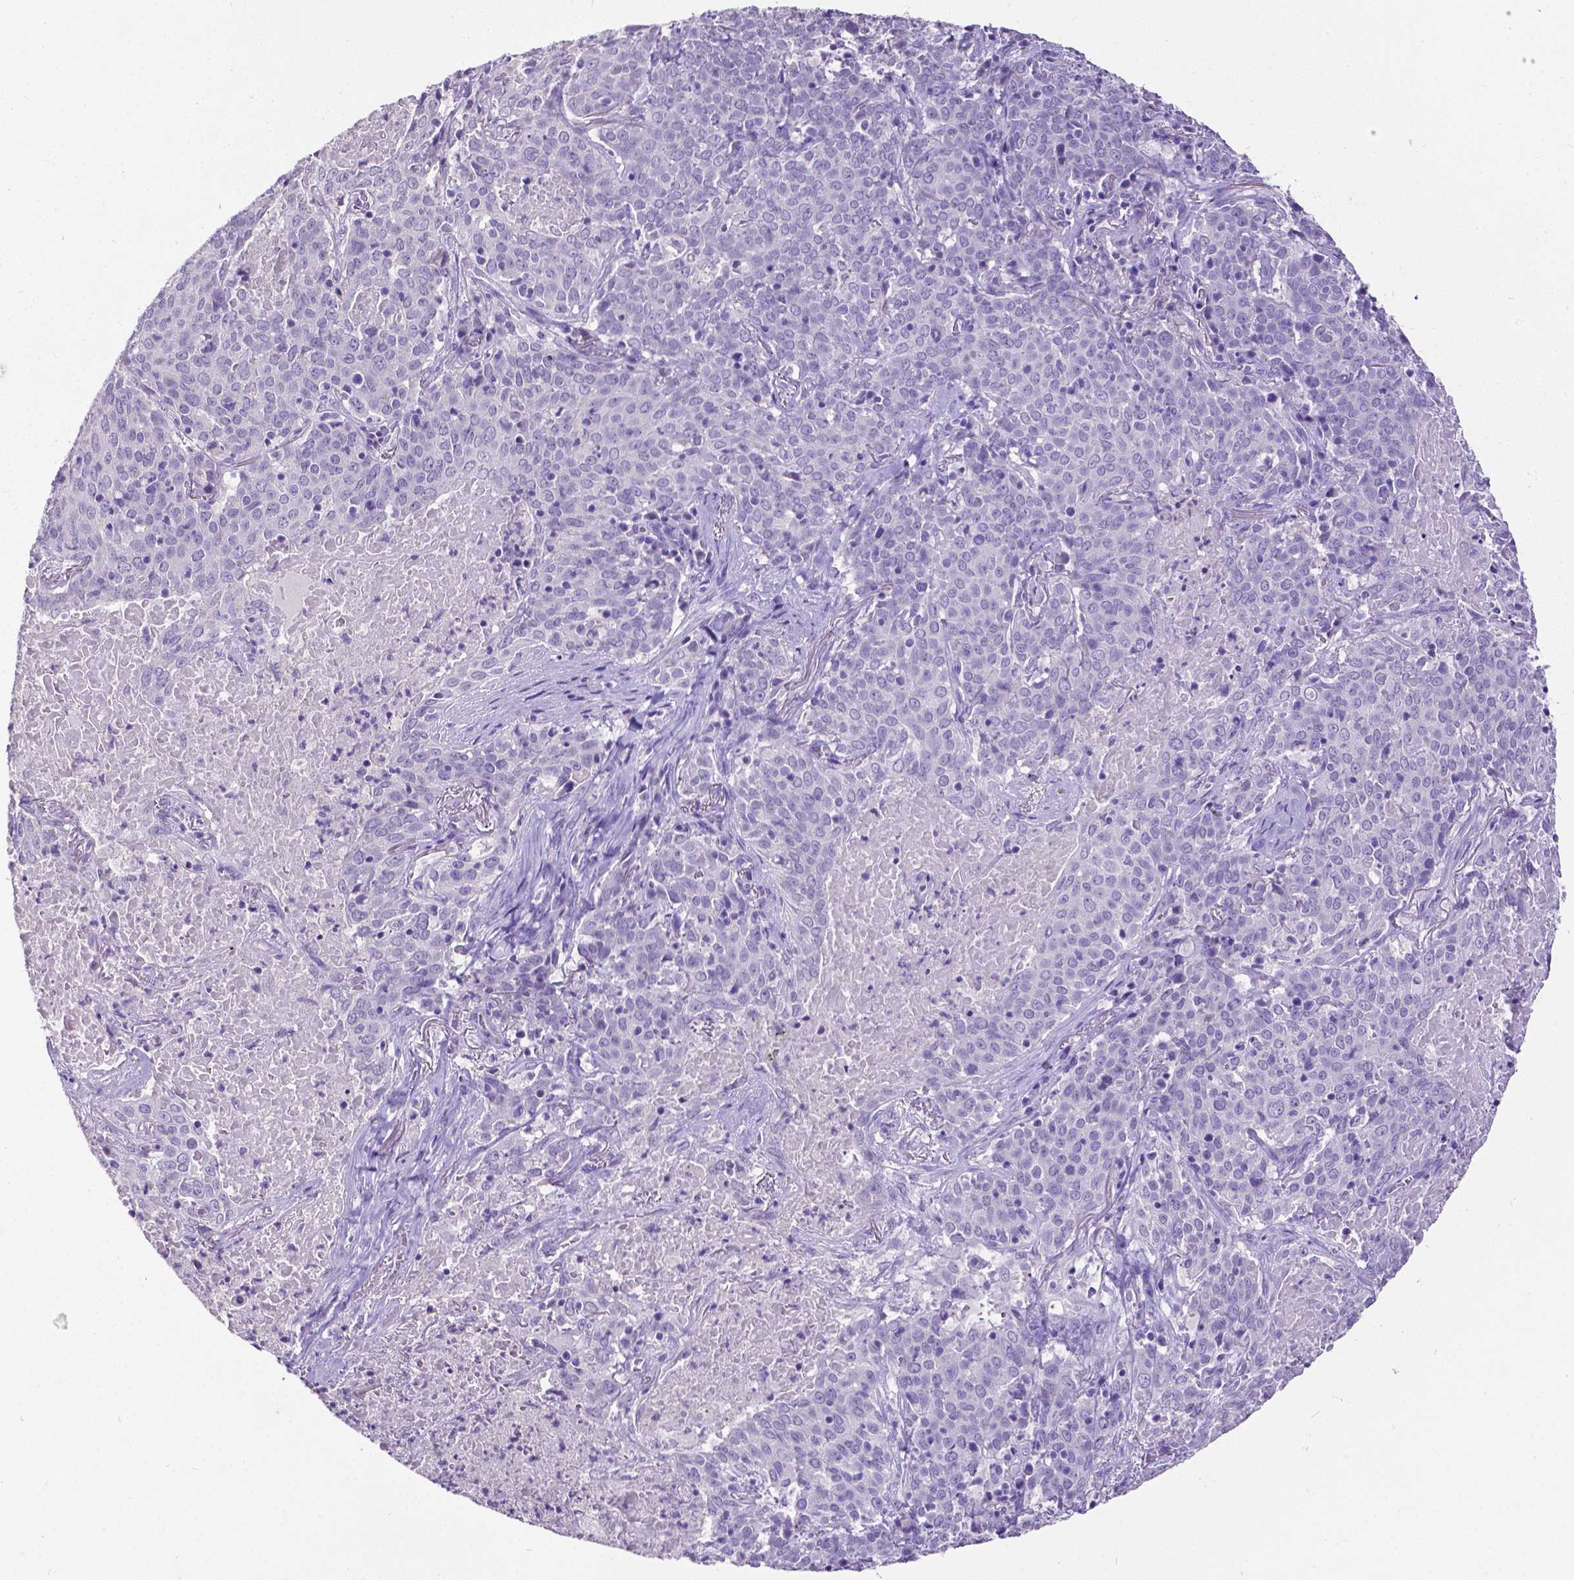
{"staining": {"intensity": "negative", "quantity": "none", "location": "none"}, "tissue": "lung cancer", "cell_type": "Tumor cells", "image_type": "cancer", "snomed": [{"axis": "morphology", "description": "Squamous cell carcinoma, NOS"}, {"axis": "topography", "description": "Lung"}], "caption": "Immunohistochemistry (IHC) image of human lung cancer (squamous cell carcinoma) stained for a protein (brown), which shows no expression in tumor cells. (DAB immunohistochemistry (IHC) with hematoxylin counter stain).", "gene": "SATB2", "patient": {"sex": "male", "age": 82}}